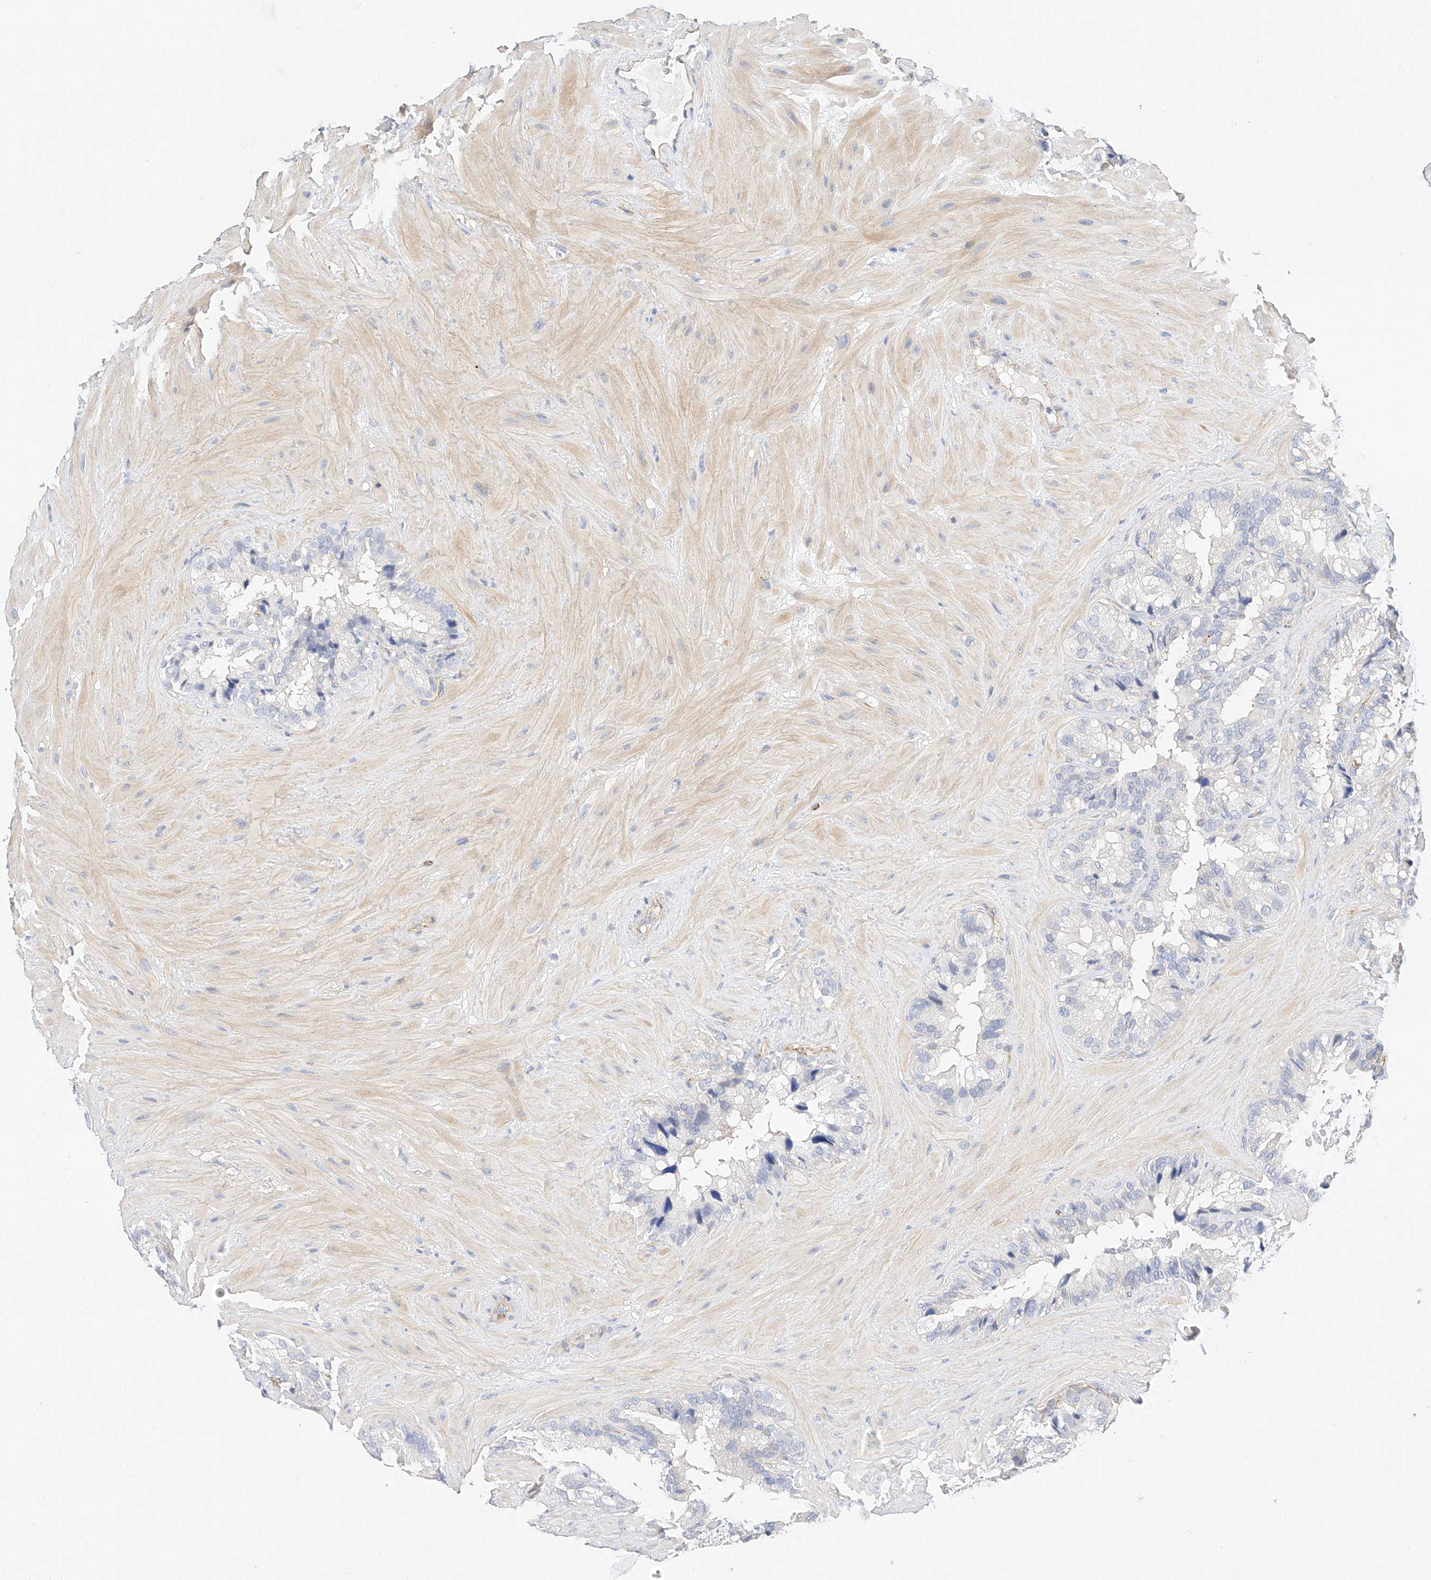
{"staining": {"intensity": "negative", "quantity": "none", "location": "none"}, "tissue": "seminal vesicle", "cell_type": "Glandular cells", "image_type": "normal", "snomed": [{"axis": "morphology", "description": "Normal tissue, NOS"}, {"axis": "topography", "description": "Prostate"}, {"axis": "topography", "description": "Seminal veicle"}], "caption": "This is a photomicrograph of immunohistochemistry staining of benign seminal vesicle, which shows no positivity in glandular cells. (Stains: DAB immunohistochemistry with hematoxylin counter stain, Microscopy: brightfield microscopy at high magnification).", "gene": "CDCP2", "patient": {"sex": "male", "age": 68}}